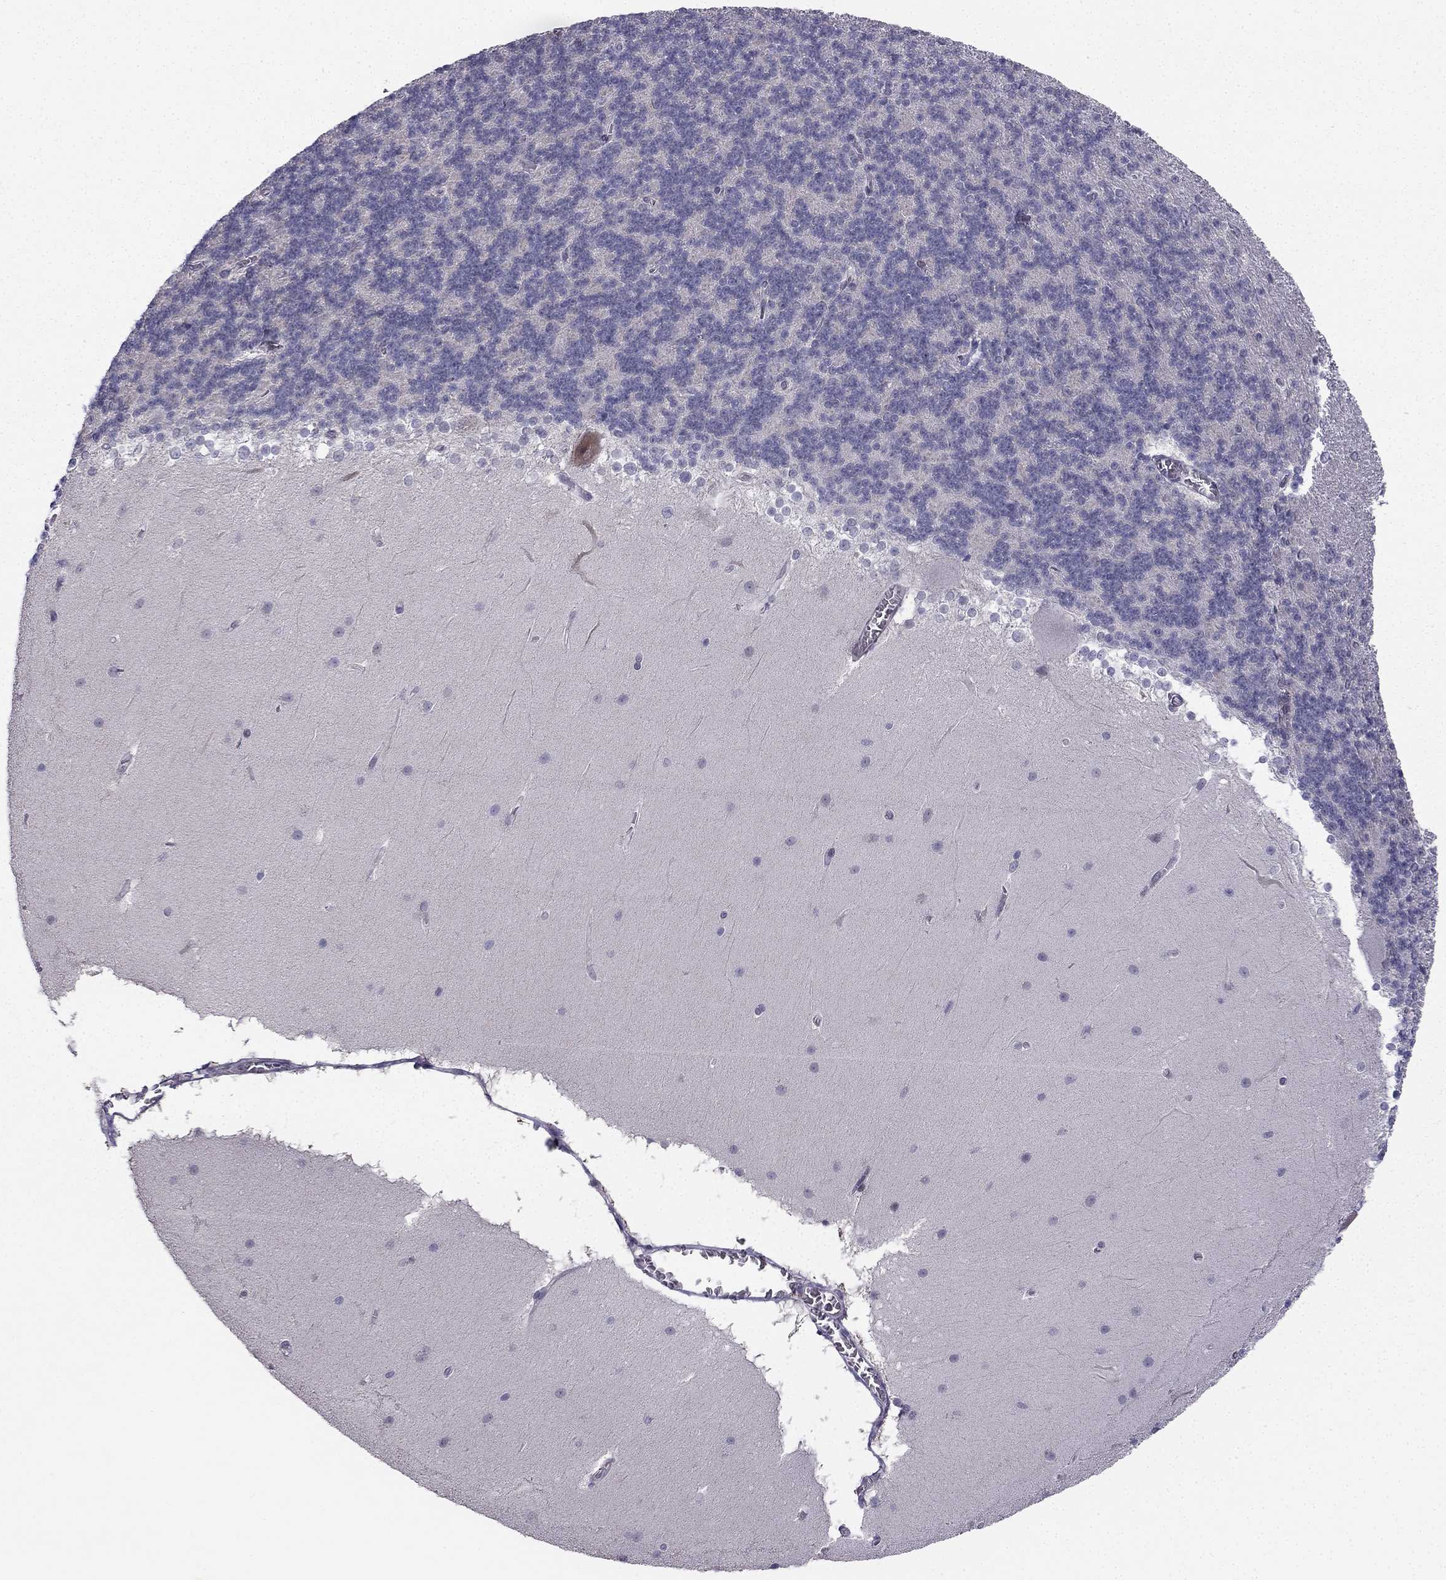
{"staining": {"intensity": "negative", "quantity": "none", "location": "none"}, "tissue": "cerebellum", "cell_type": "Cells in granular layer", "image_type": "normal", "snomed": [{"axis": "morphology", "description": "Normal tissue, NOS"}, {"axis": "topography", "description": "Cerebellum"}], "caption": "IHC micrograph of normal cerebellum stained for a protein (brown), which shows no staining in cells in granular layer.", "gene": "CHST8", "patient": {"sex": "female", "age": 19}}